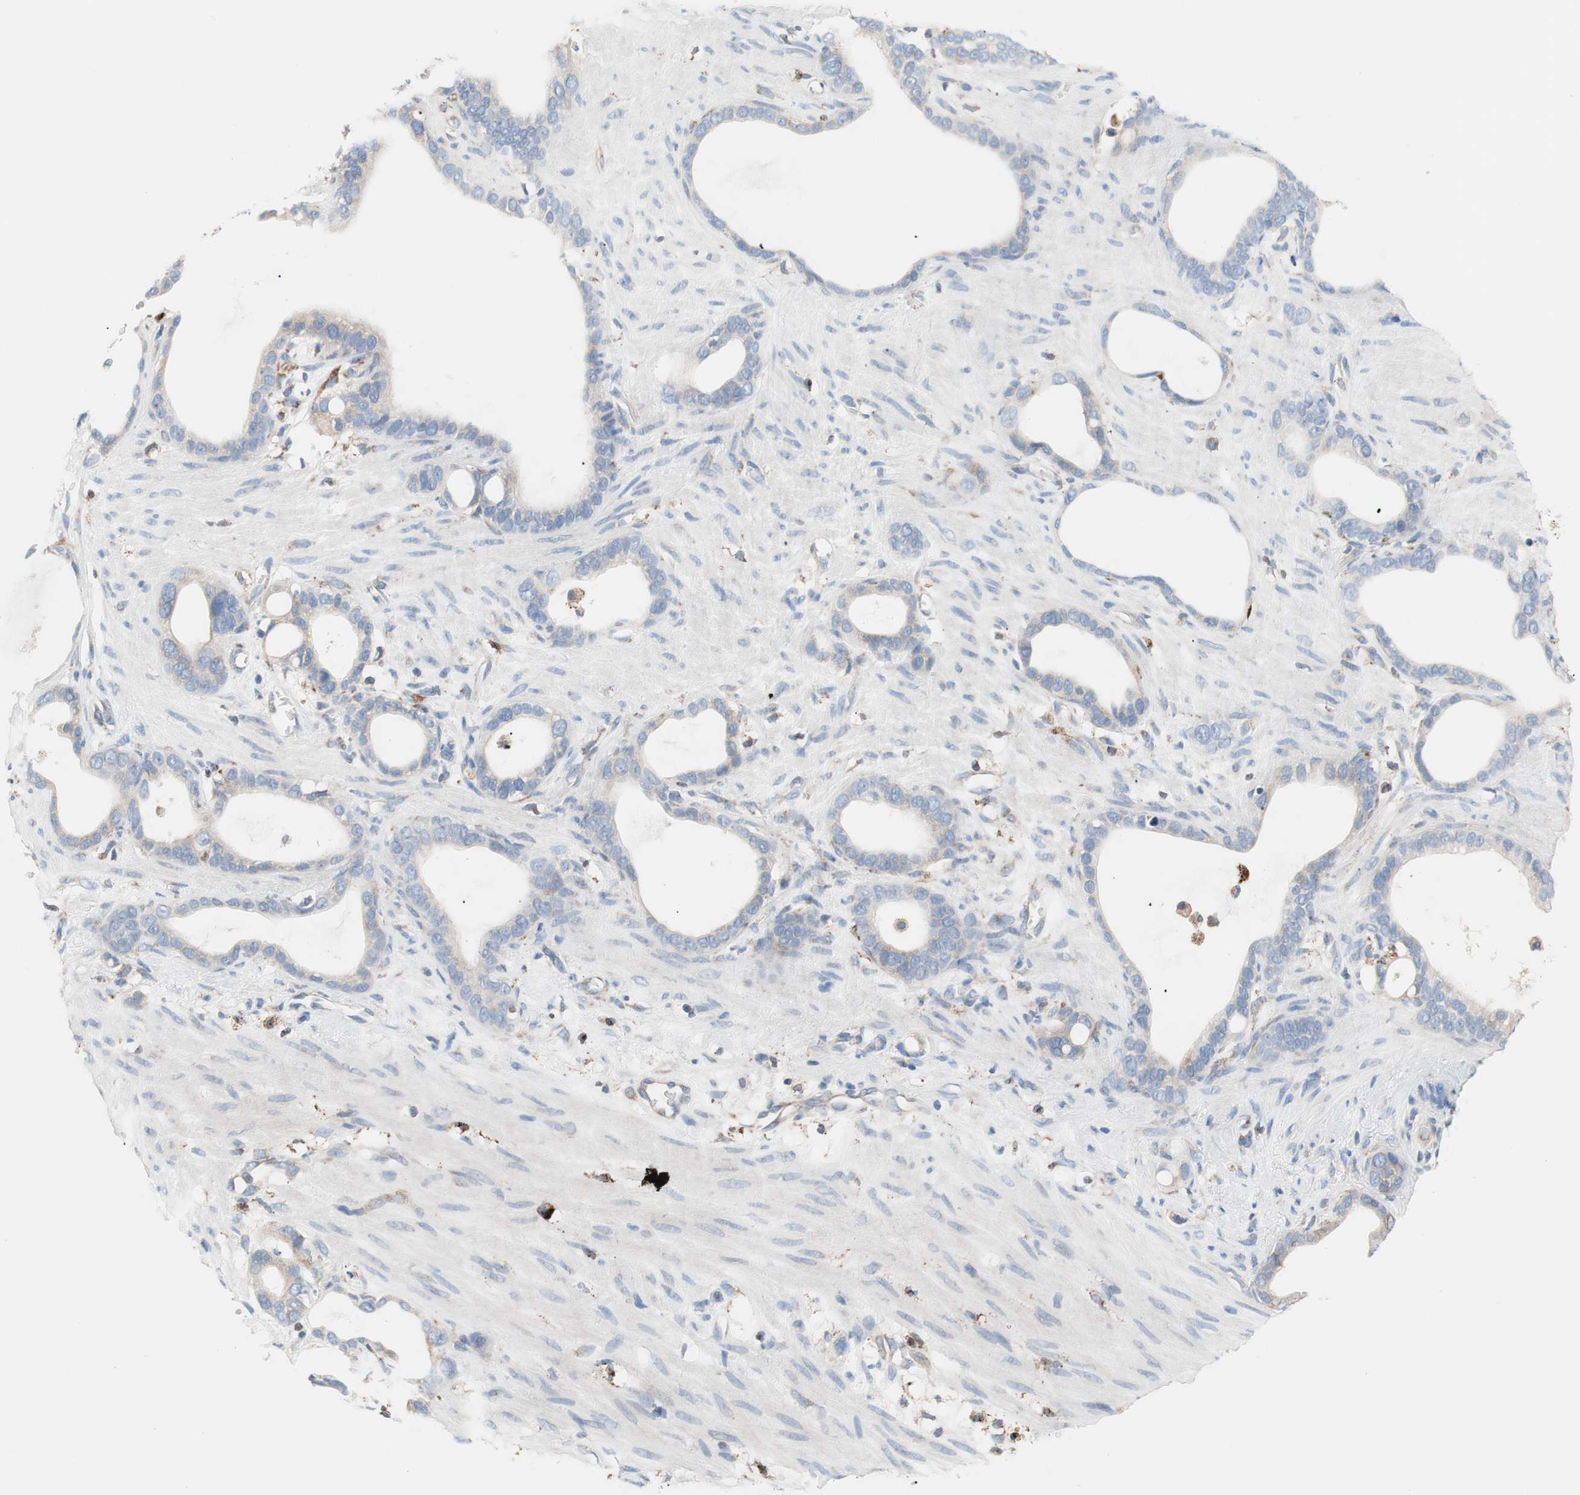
{"staining": {"intensity": "weak", "quantity": "<25%", "location": "cytoplasmic/membranous"}, "tissue": "stomach cancer", "cell_type": "Tumor cells", "image_type": "cancer", "snomed": [{"axis": "morphology", "description": "Adenocarcinoma, NOS"}, {"axis": "topography", "description": "Stomach"}], "caption": "Immunohistochemistry (IHC) histopathology image of adenocarcinoma (stomach) stained for a protein (brown), which reveals no positivity in tumor cells.", "gene": "SLC27A4", "patient": {"sex": "female", "age": 75}}